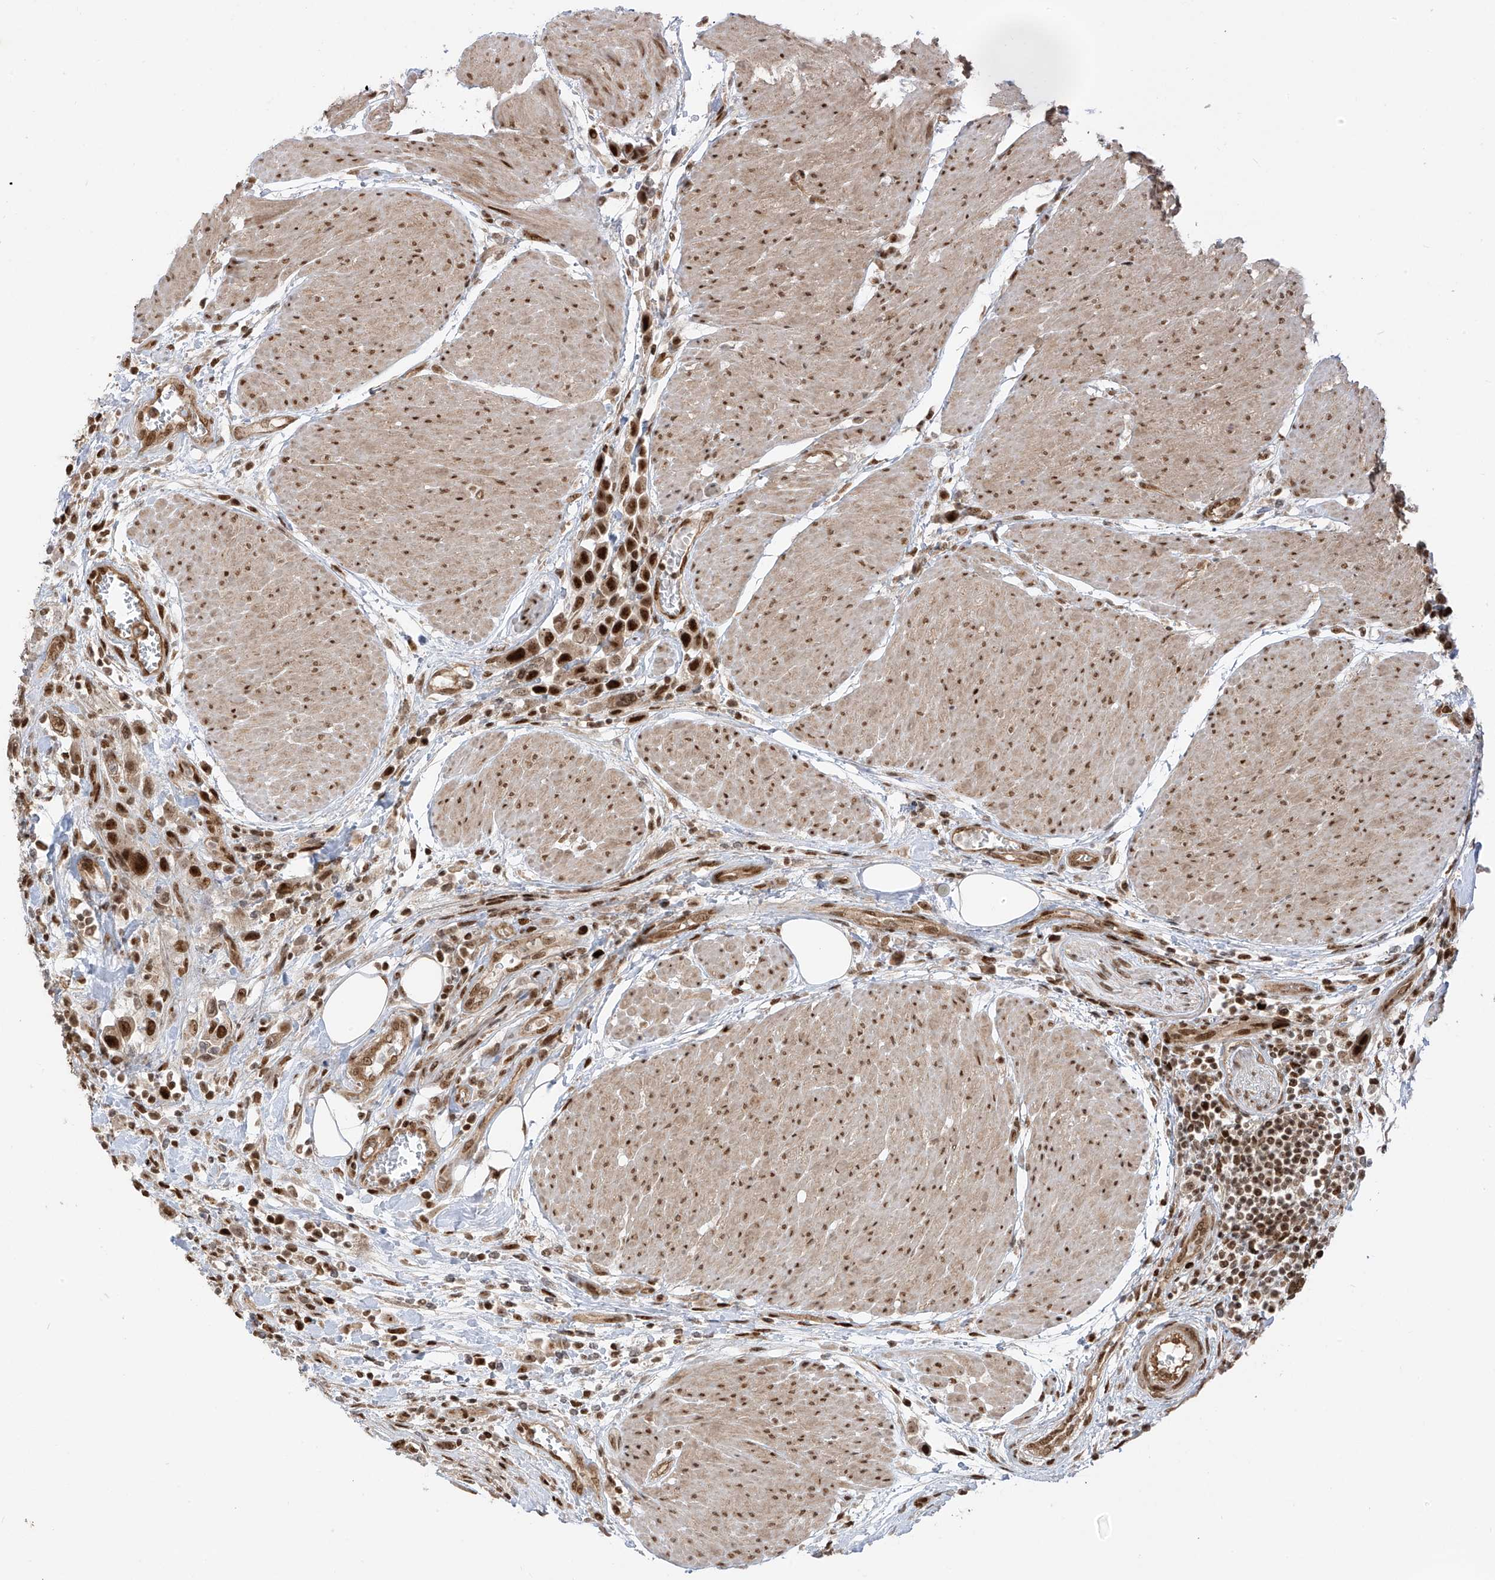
{"staining": {"intensity": "strong", "quantity": ">75%", "location": "nuclear"}, "tissue": "urothelial cancer", "cell_type": "Tumor cells", "image_type": "cancer", "snomed": [{"axis": "morphology", "description": "Urothelial carcinoma, High grade"}, {"axis": "topography", "description": "Urinary bladder"}], "caption": "Tumor cells display strong nuclear expression in about >75% of cells in urothelial cancer.", "gene": "ARHGEF3", "patient": {"sex": "male", "age": 50}}